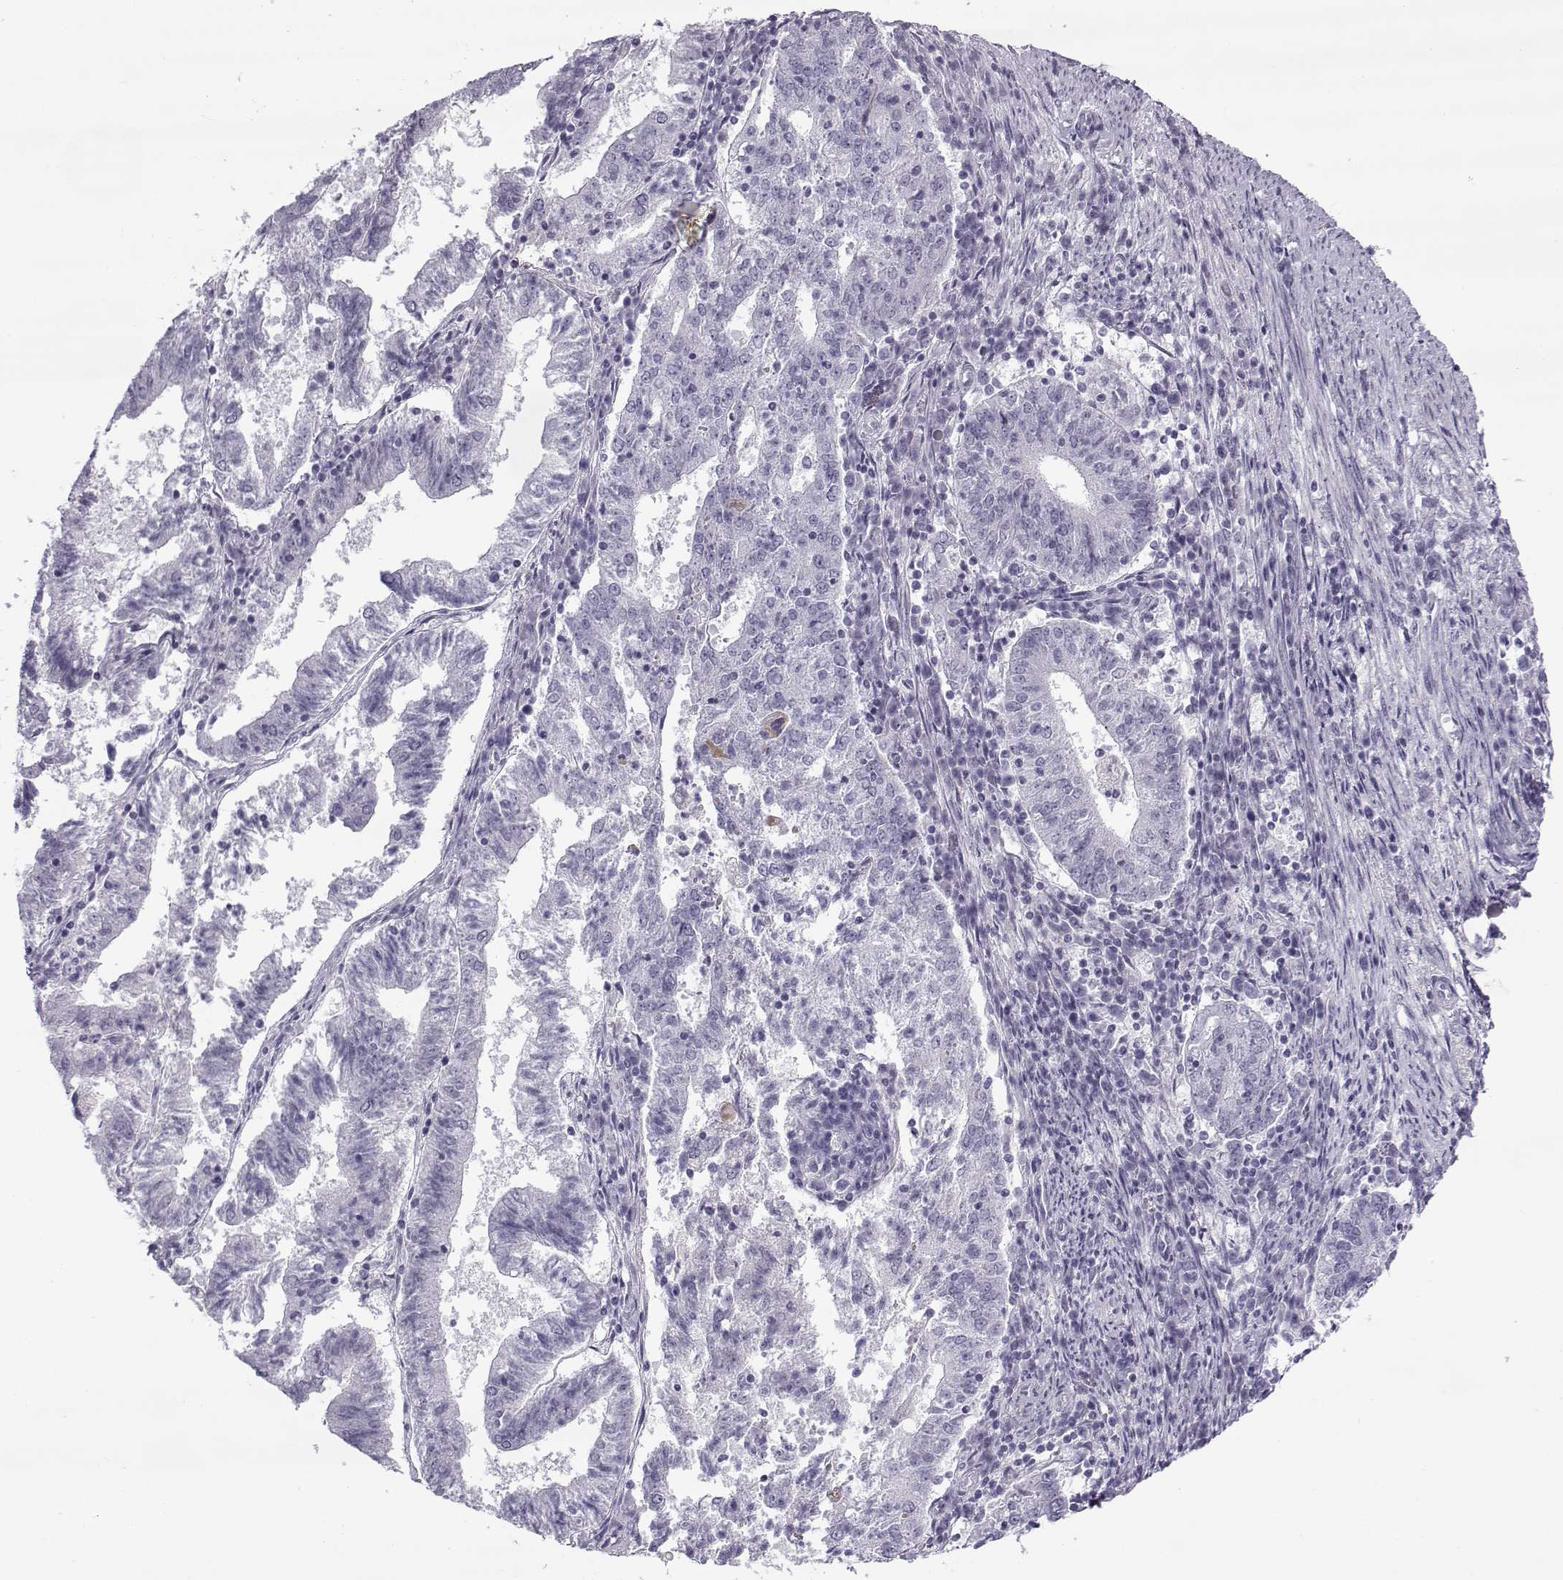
{"staining": {"intensity": "negative", "quantity": "none", "location": "none"}, "tissue": "endometrial cancer", "cell_type": "Tumor cells", "image_type": "cancer", "snomed": [{"axis": "morphology", "description": "Adenocarcinoma, NOS"}, {"axis": "topography", "description": "Endometrium"}], "caption": "Endometrial cancer (adenocarcinoma) stained for a protein using immunohistochemistry (IHC) exhibits no staining tumor cells.", "gene": "SNCA", "patient": {"sex": "female", "age": 82}}